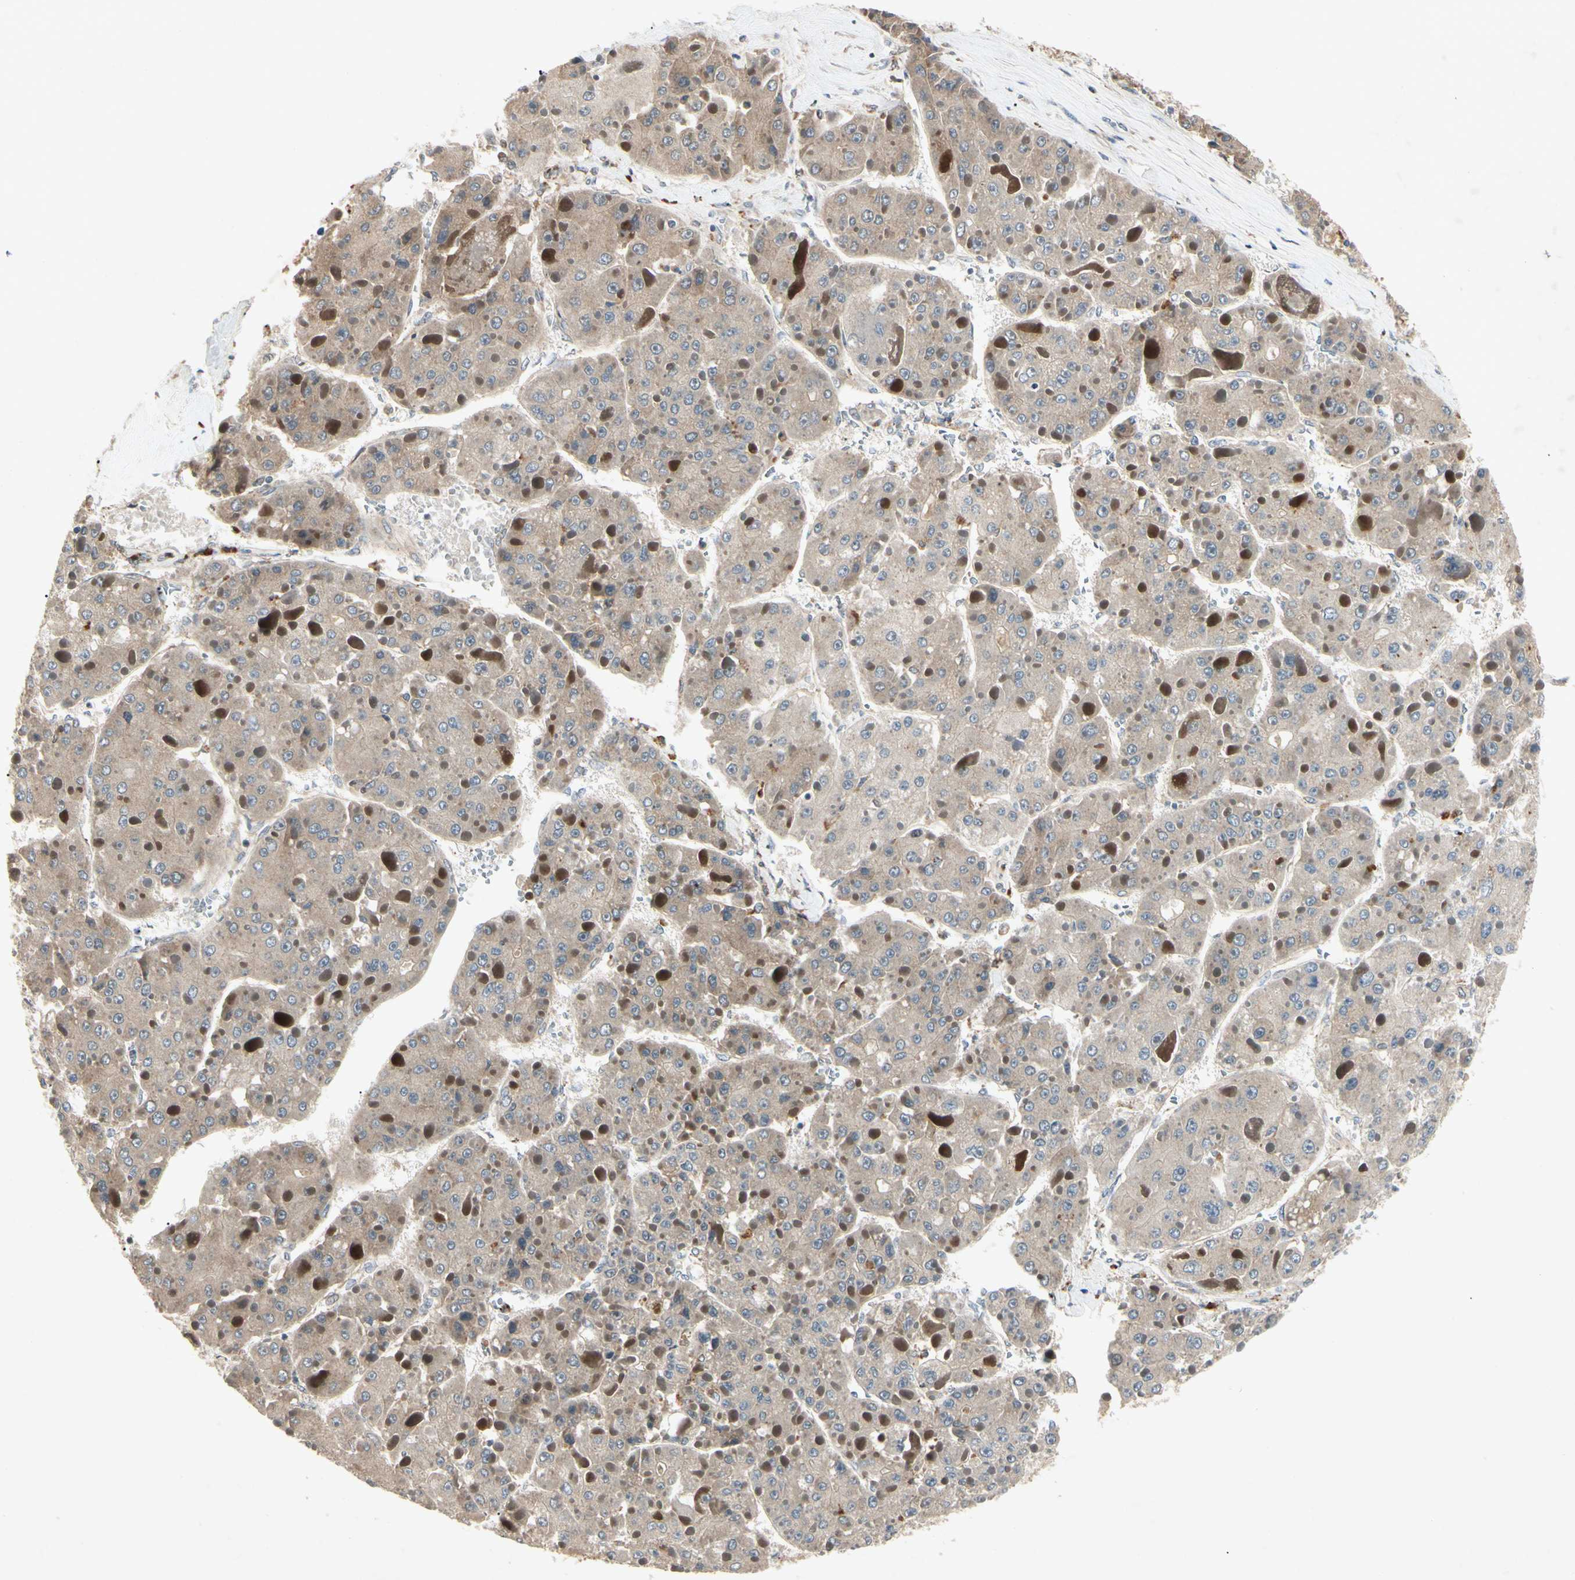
{"staining": {"intensity": "moderate", "quantity": ">75%", "location": "cytoplasmic/membranous"}, "tissue": "liver cancer", "cell_type": "Tumor cells", "image_type": "cancer", "snomed": [{"axis": "morphology", "description": "Carcinoma, Hepatocellular, NOS"}, {"axis": "topography", "description": "Liver"}], "caption": "Tumor cells show medium levels of moderate cytoplasmic/membranous positivity in approximately >75% of cells in human hepatocellular carcinoma (liver). The staining was performed using DAB (3,3'-diaminobenzidine), with brown indicating positive protein expression. Nuclei are stained blue with hematoxylin.", "gene": "RNF14", "patient": {"sex": "female", "age": 73}}